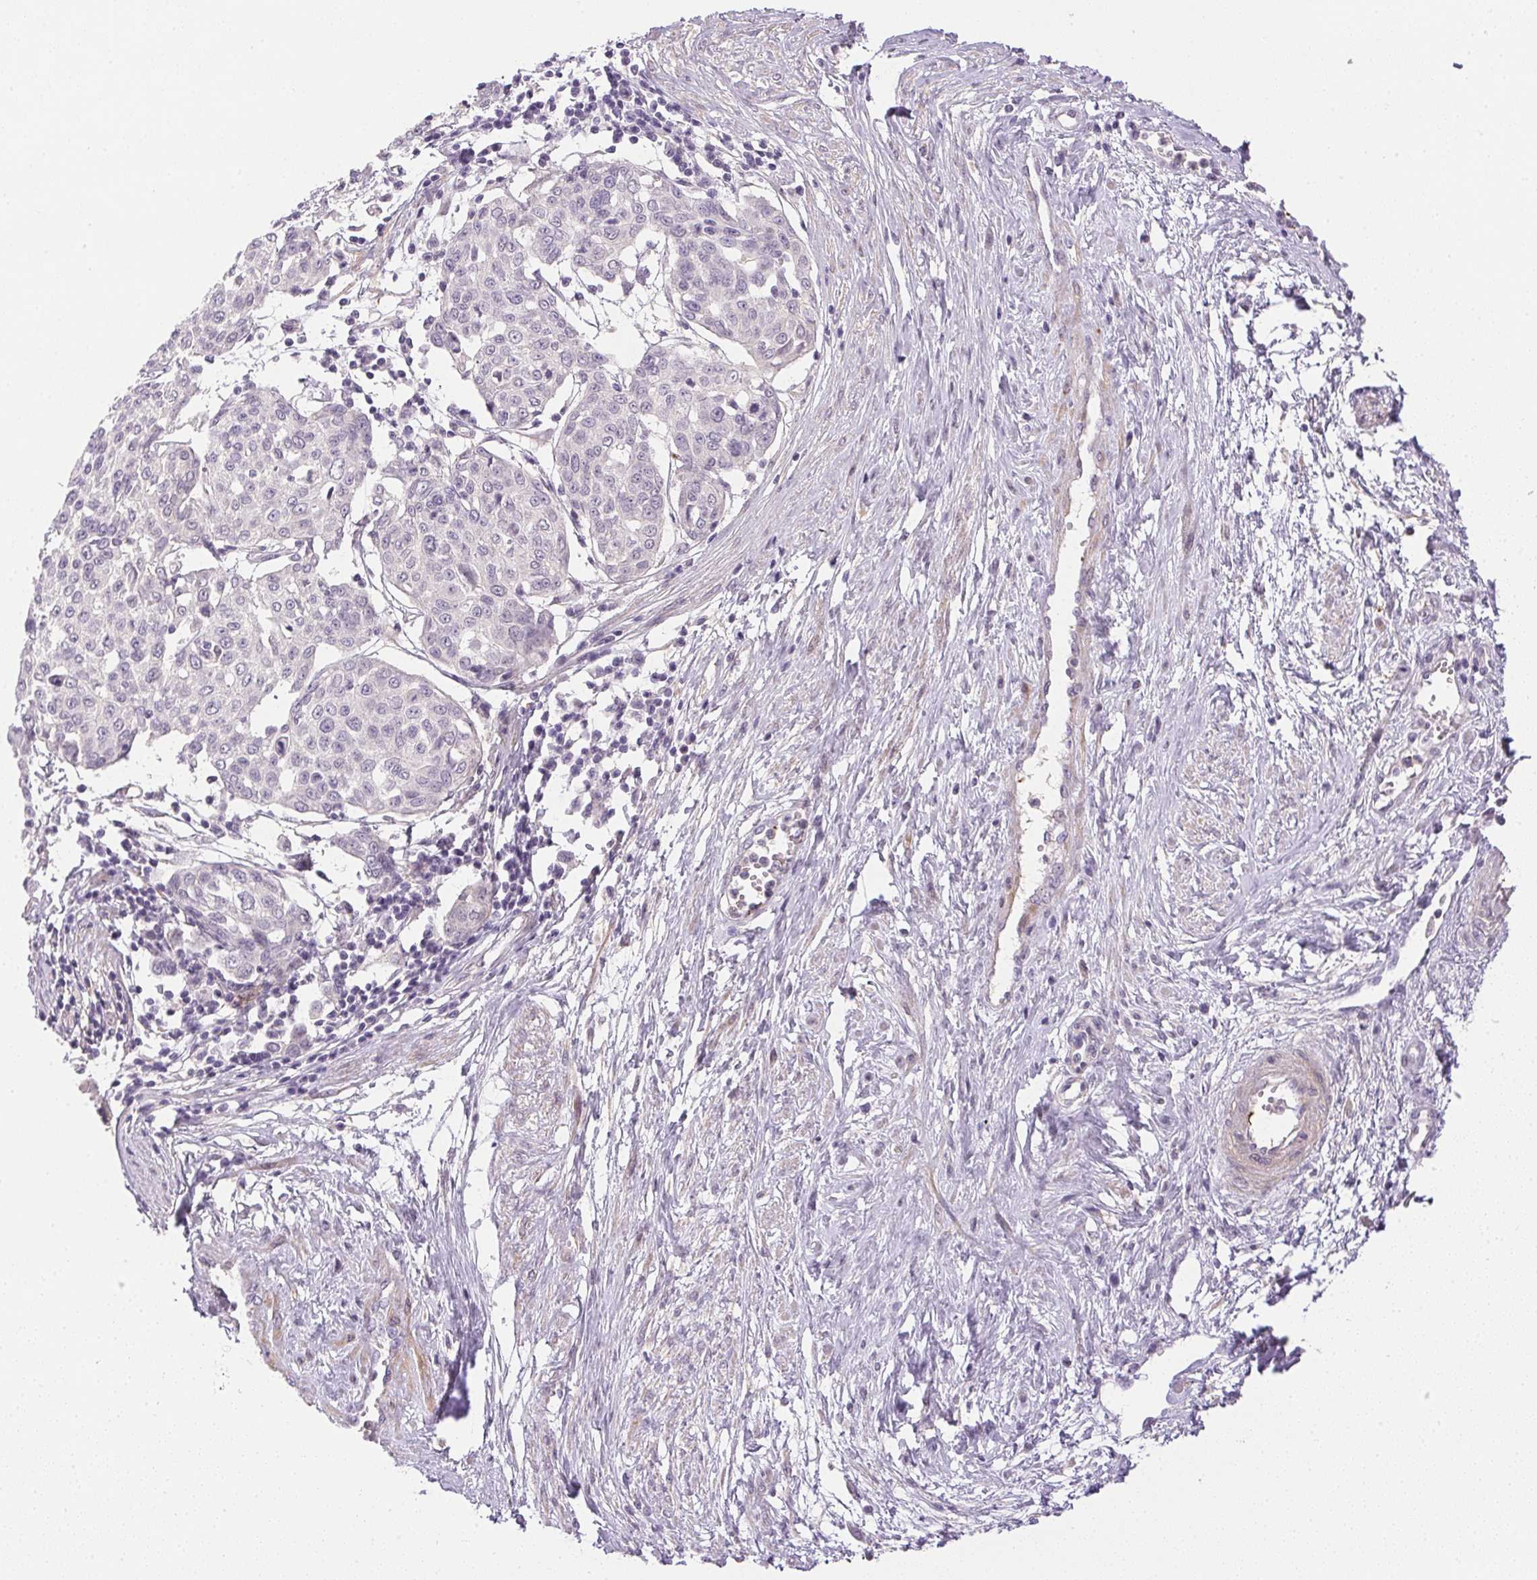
{"staining": {"intensity": "negative", "quantity": "none", "location": "none"}, "tissue": "cervical cancer", "cell_type": "Tumor cells", "image_type": "cancer", "snomed": [{"axis": "morphology", "description": "Squamous cell carcinoma, NOS"}, {"axis": "topography", "description": "Cervix"}], "caption": "Immunohistochemistry (IHC) image of squamous cell carcinoma (cervical) stained for a protein (brown), which exhibits no expression in tumor cells.", "gene": "PRL", "patient": {"sex": "female", "age": 34}}